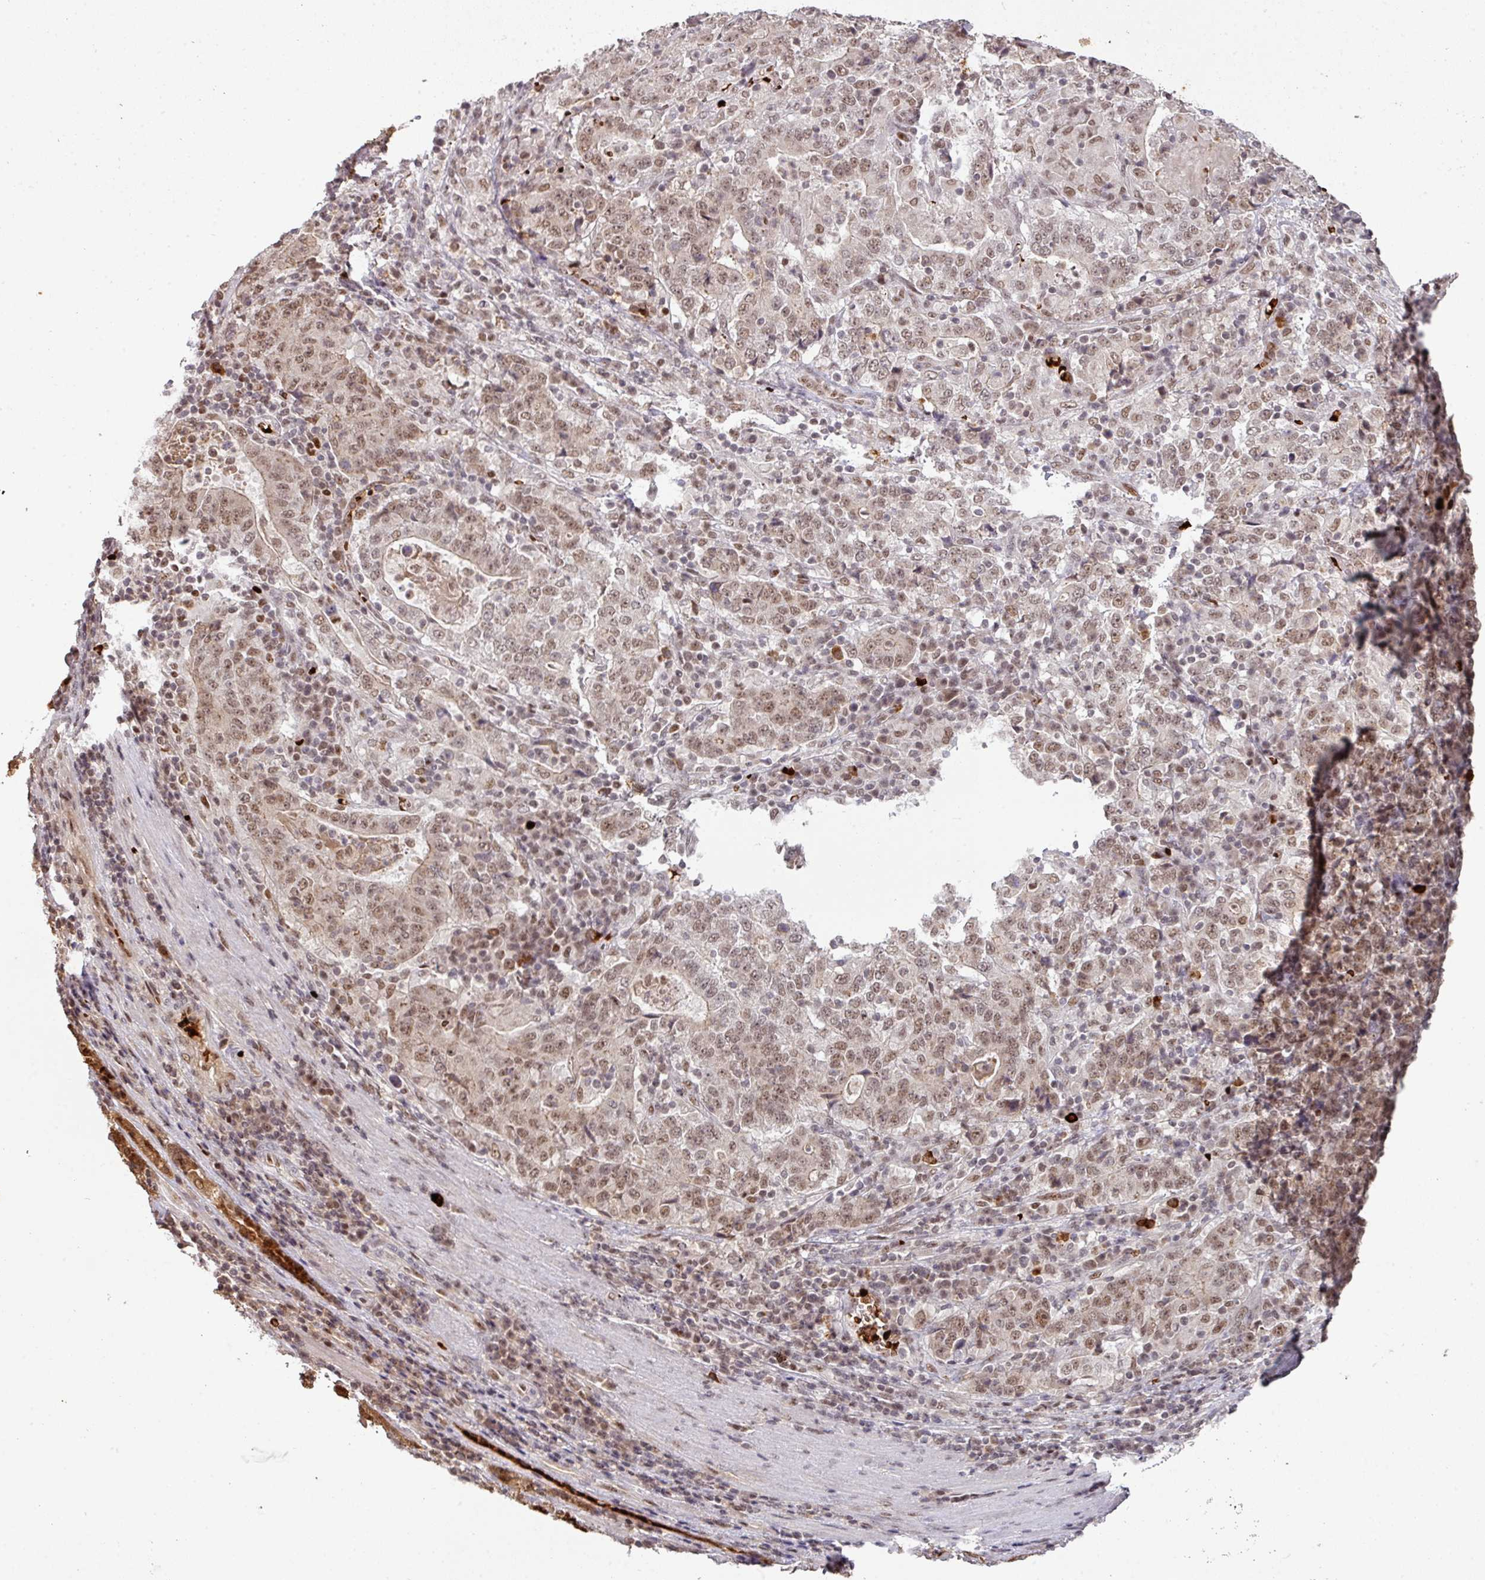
{"staining": {"intensity": "weak", "quantity": ">75%", "location": "nuclear"}, "tissue": "stomach cancer", "cell_type": "Tumor cells", "image_type": "cancer", "snomed": [{"axis": "morphology", "description": "Normal tissue, NOS"}, {"axis": "morphology", "description": "Adenocarcinoma, NOS"}, {"axis": "topography", "description": "Stomach, upper"}, {"axis": "topography", "description": "Stomach"}], "caption": "Immunohistochemical staining of stomach adenocarcinoma demonstrates weak nuclear protein positivity in approximately >75% of tumor cells.", "gene": "NEIL1", "patient": {"sex": "male", "age": 59}}